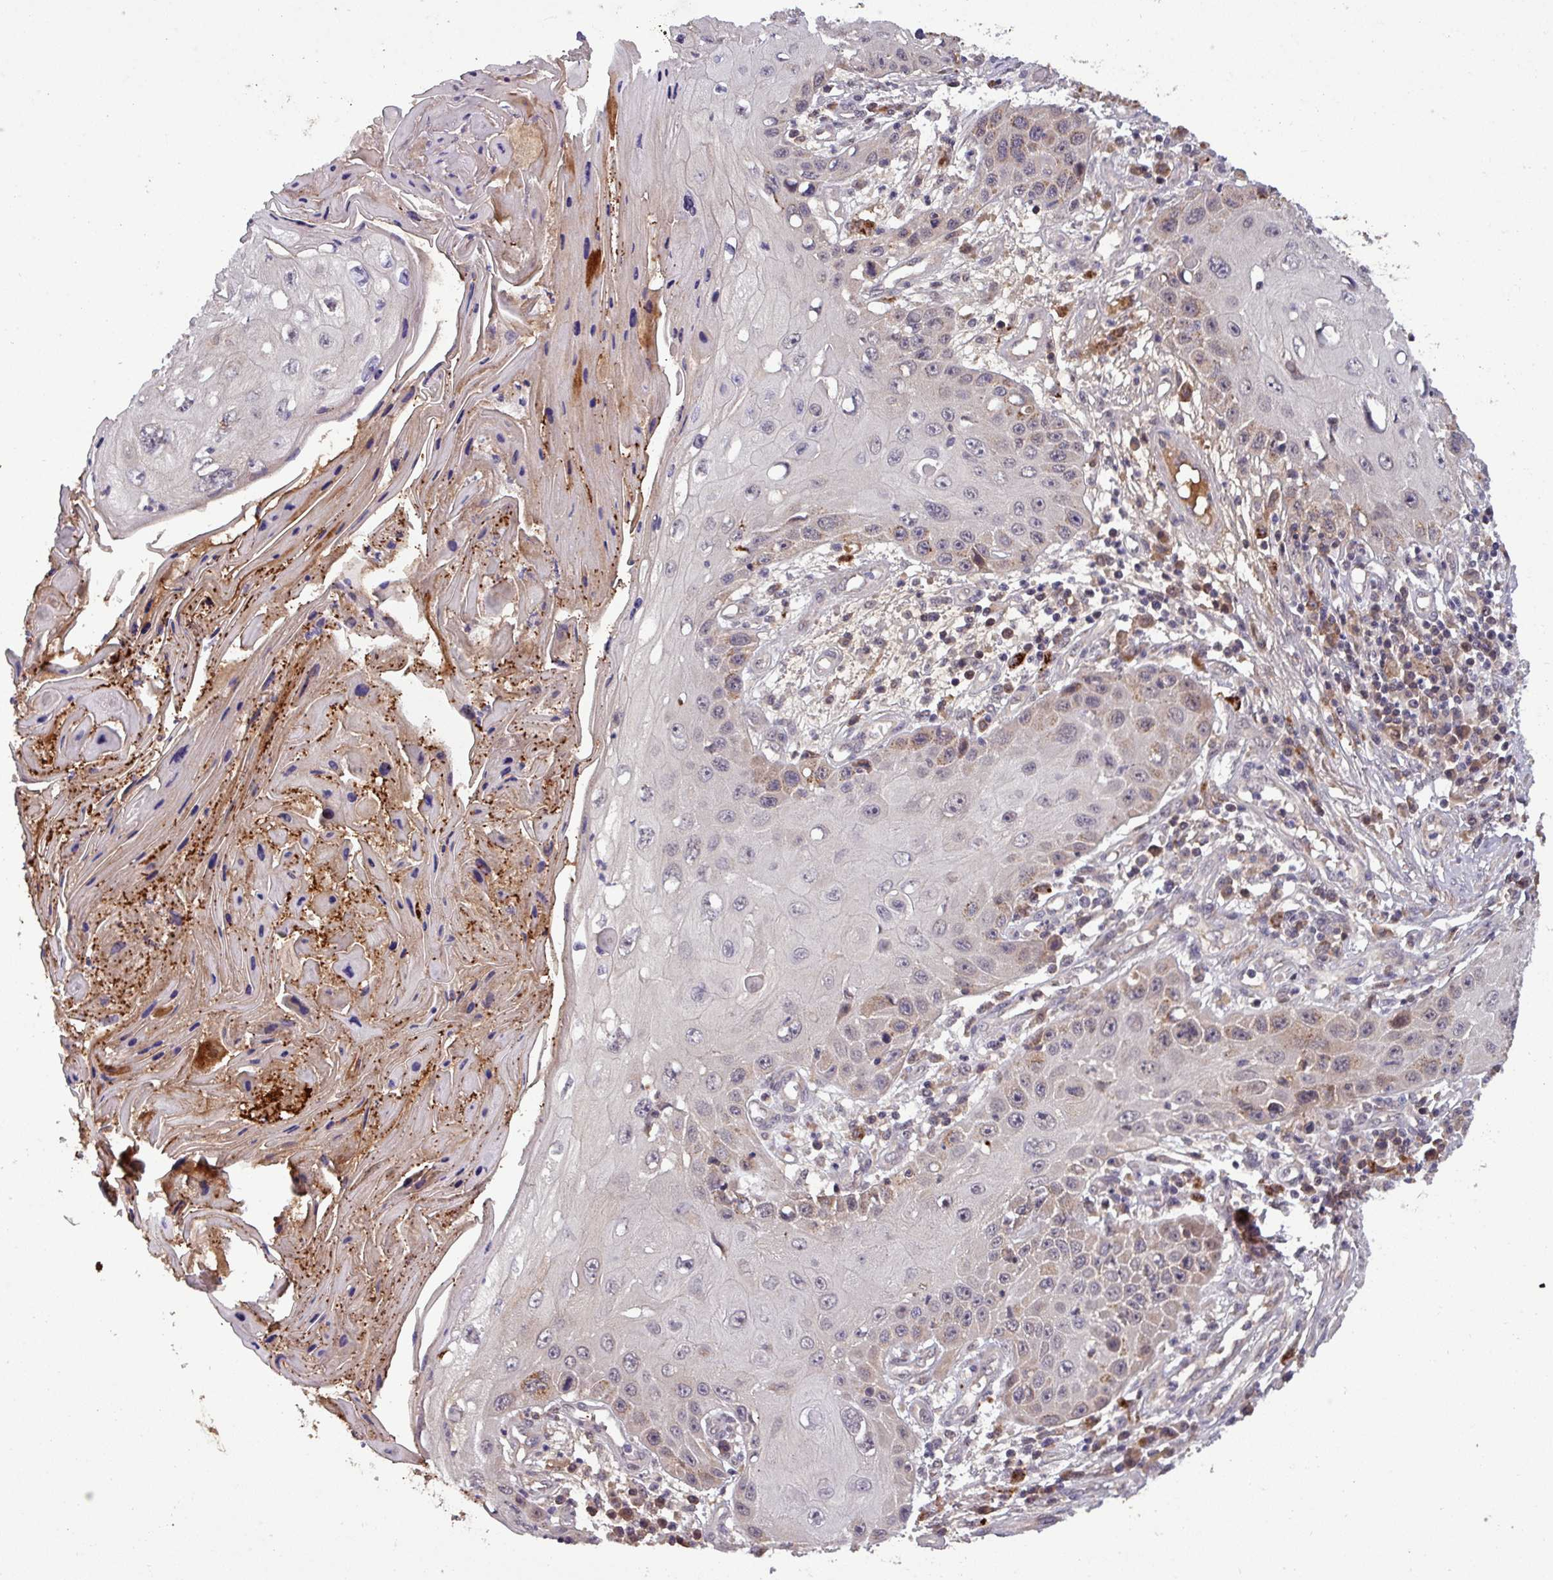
{"staining": {"intensity": "moderate", "quantity": "<25%", "location": "cytoplasmic/membranous"}, "tissue": "skin cancer", "cell_type": "Tumor cells", "image_type": "cancer", "snomed": [{"axis": "morphology", "description": "Squamous cell carcinoma, NOS"}, {"axis": "topography", "description": "Skin"}, {"axis": "topography", "description": "Vulva"}], "caption": "Skin squamous cell carcinoma stained with a protein marker exhibits moderate staining in tumor cells.", "gene": "PUS1", "patient": {"sex": "female", "age": 44}}